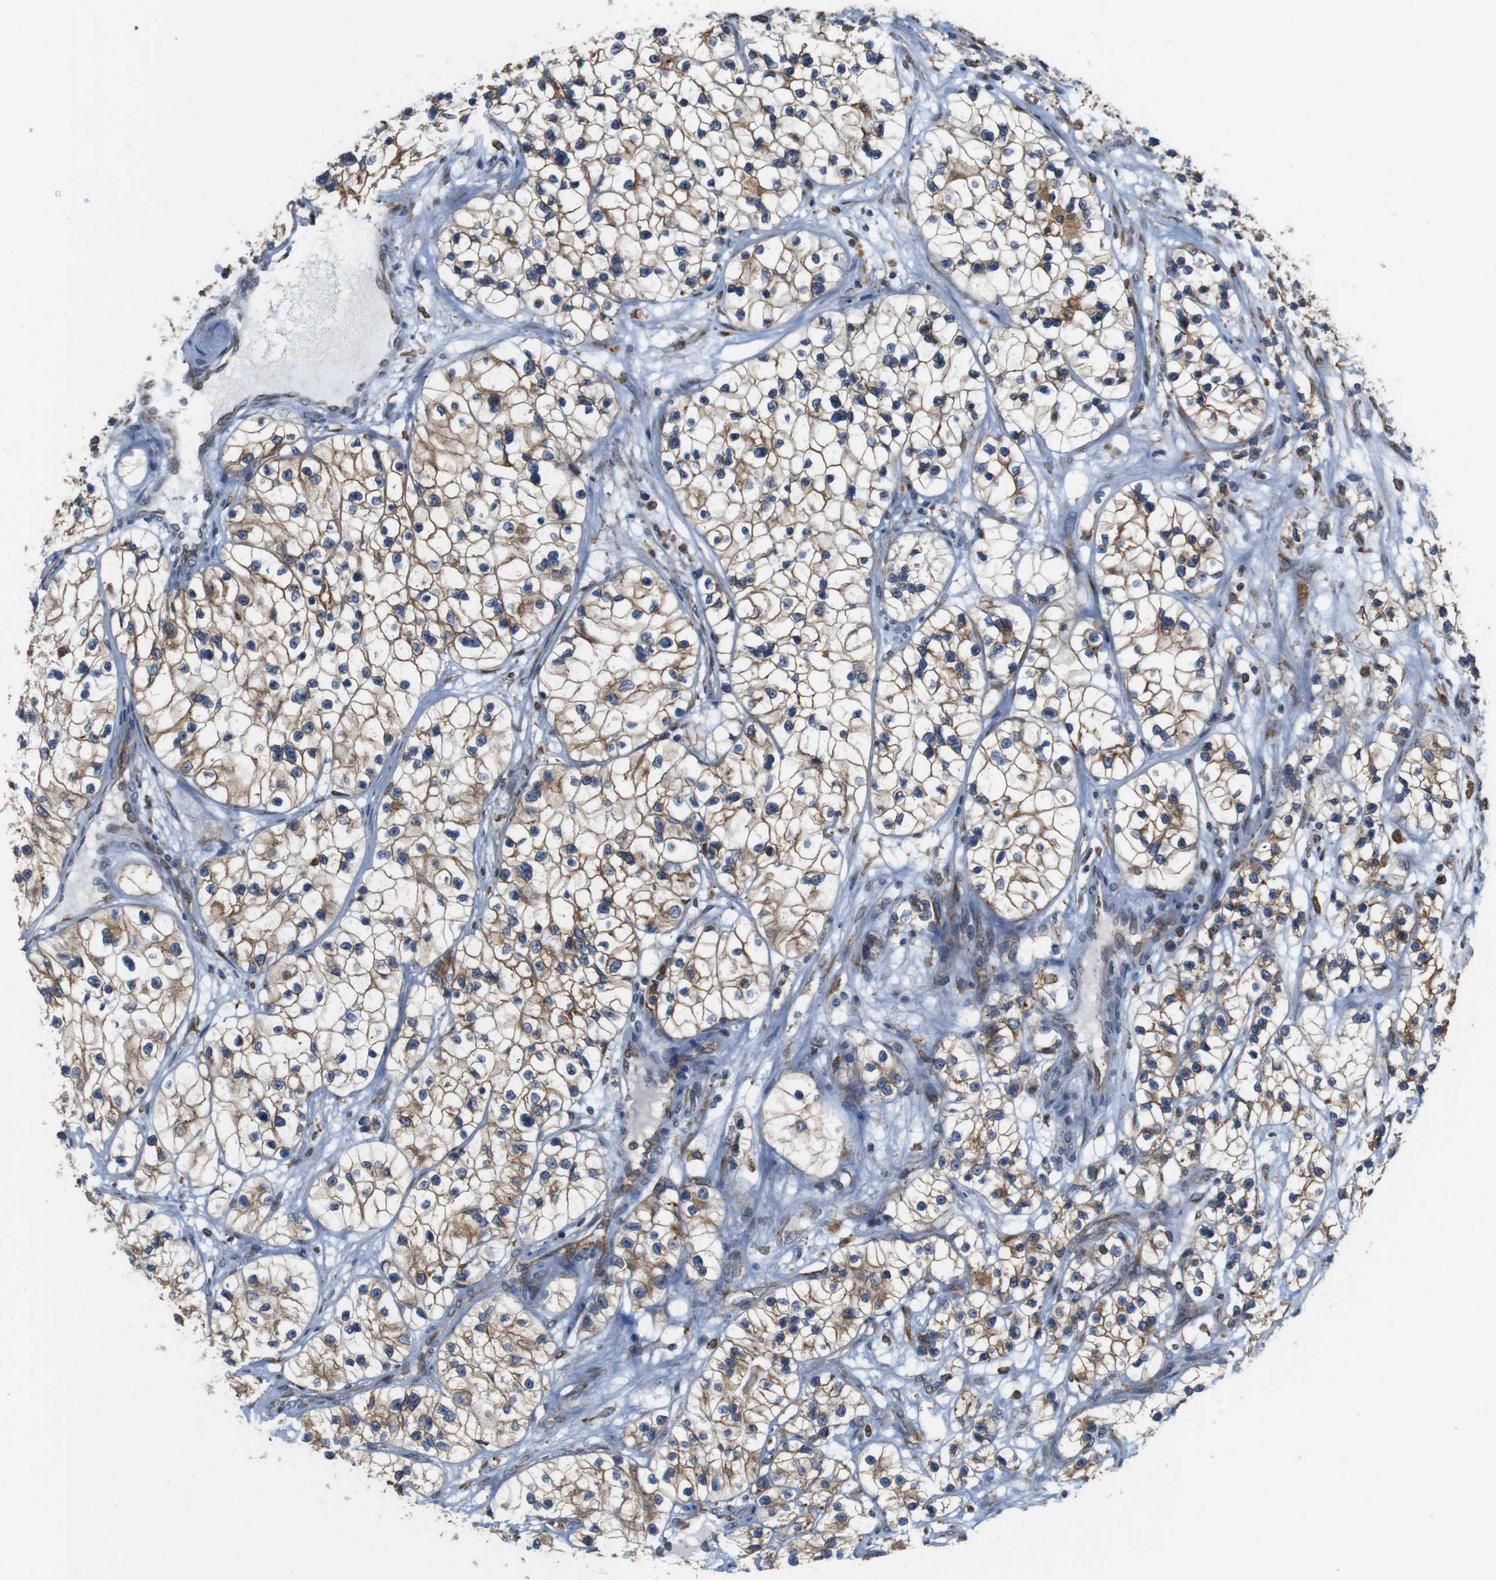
{"staining": {"intensity": "moderate", "quantity": "25%-75%", "location": "cytoplasmic/membranous"}, "tissue": "renal cancer", "cell_type": "Tumor cells", "image_type": "cancer", "snomed": [{"axis": "morphology", "description": "Adenocarcinoma, NOS"}, {"axis": "topography", "description": "Kidney"}], "caption": "Immunohistochemistry (IHC) of renal cancer (adenocarcinoma) demonstrates medium levels of moderate cytoplasmic/membranous expression in about 25%-75% of tumor cells. The staining was performed using DAB to visualize the protein expression in brown, while the nuclei were stained in blue with hematoxylin (Magnification: 20x).", "gene": "UGGT1", "patient": {"sex": "female", "age": 57}}